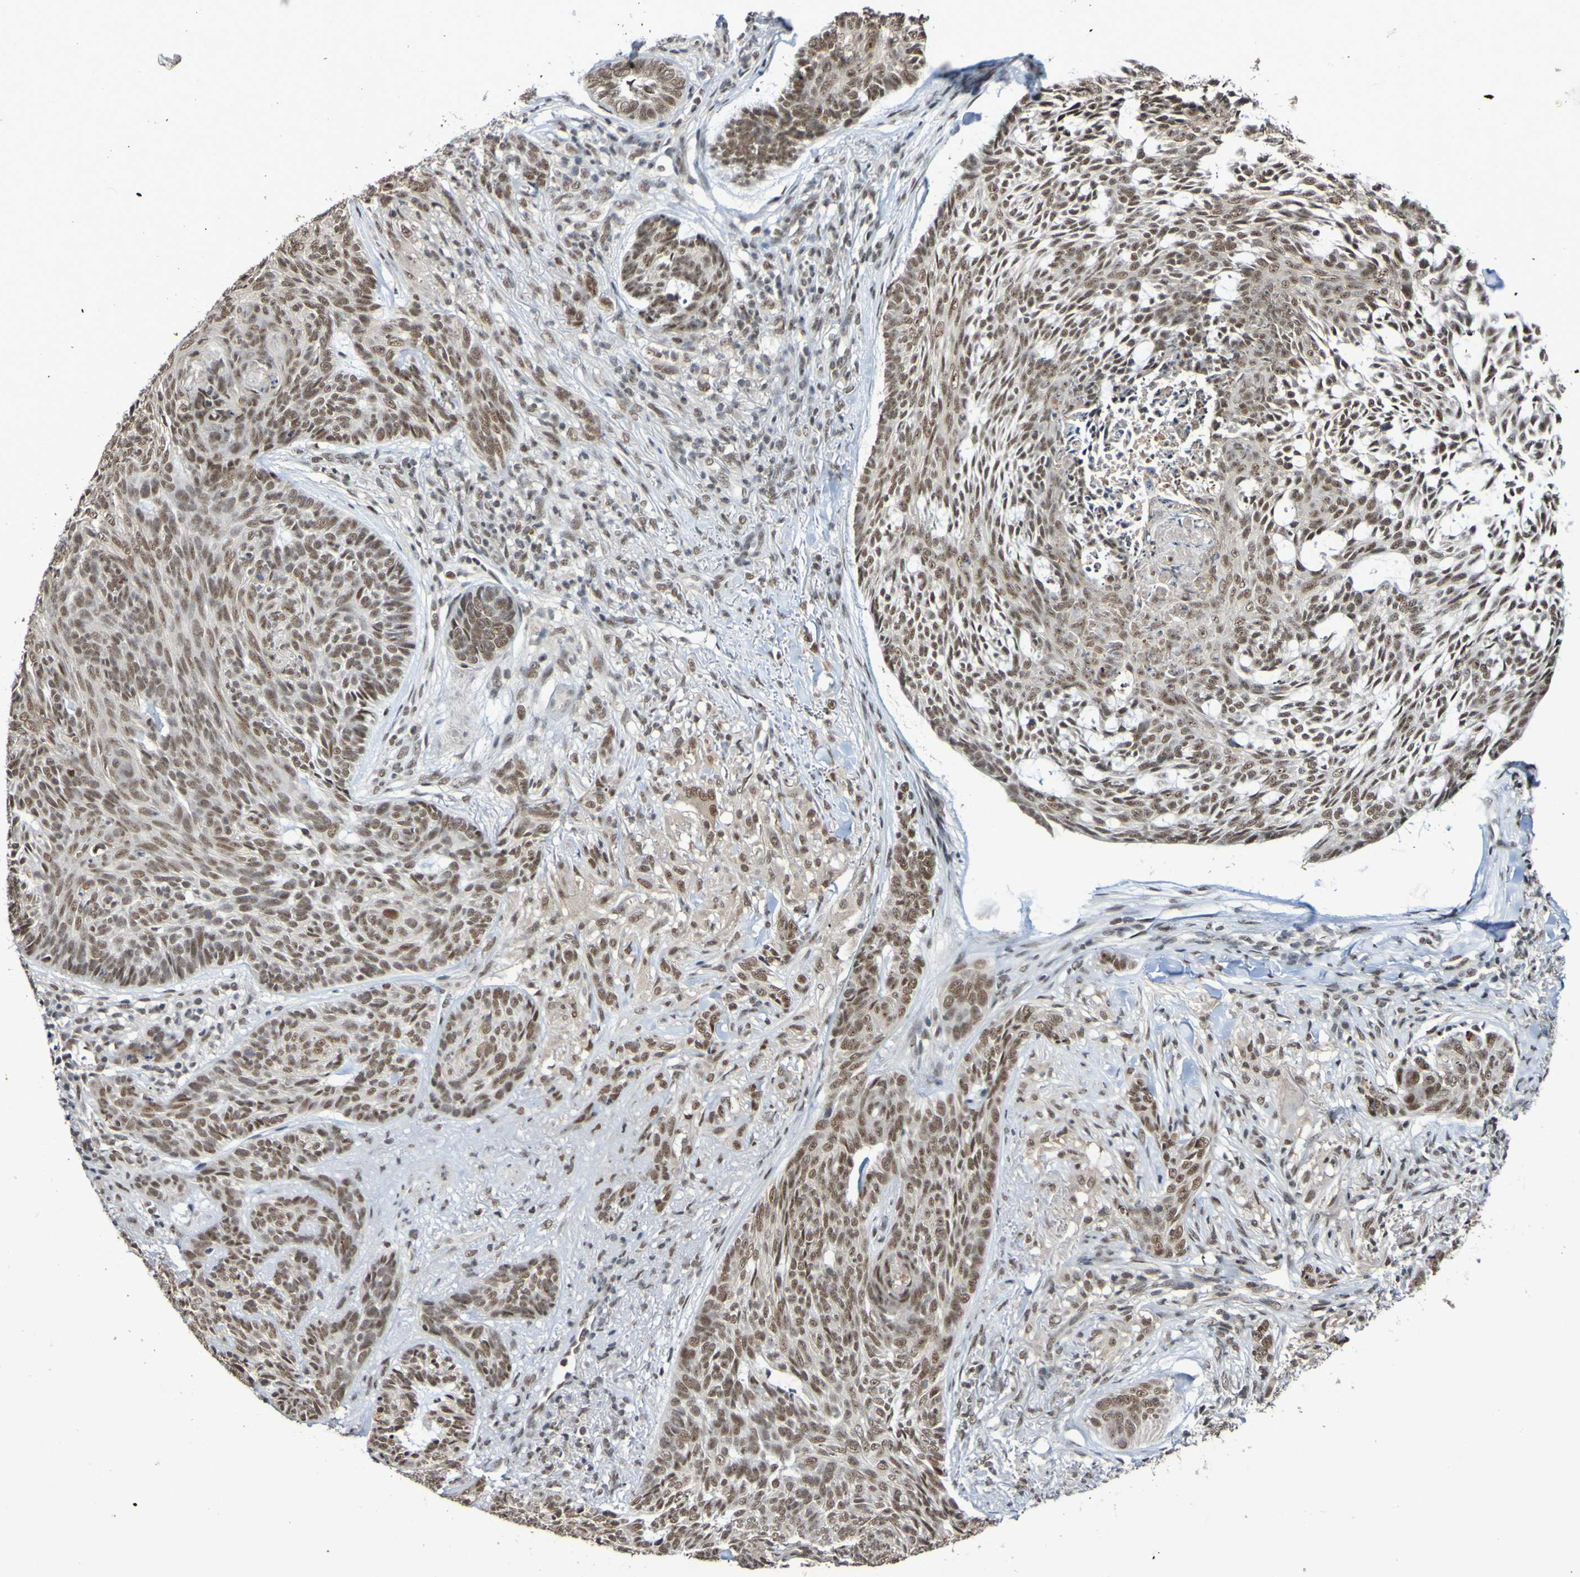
{"staining": {"intensity": "moderate", "quantity": ">75%", "location": "nuclear"}, "tissue": "skin cancer", "cell_type": "Tumor cells", "image_type": "cancer", "snomed": [{"axis": "morphology", "description": "Basal cell carcinoma"}, {"axis": "topography", "description": "Skin"}], "caption": "Skin basal cell carcinoma stained with IHC shows moderate nuclear positivity in approximately >75% of tumor cells.", "gene": "CDC5L", "patient": {"sex": "male", "age": 43}}